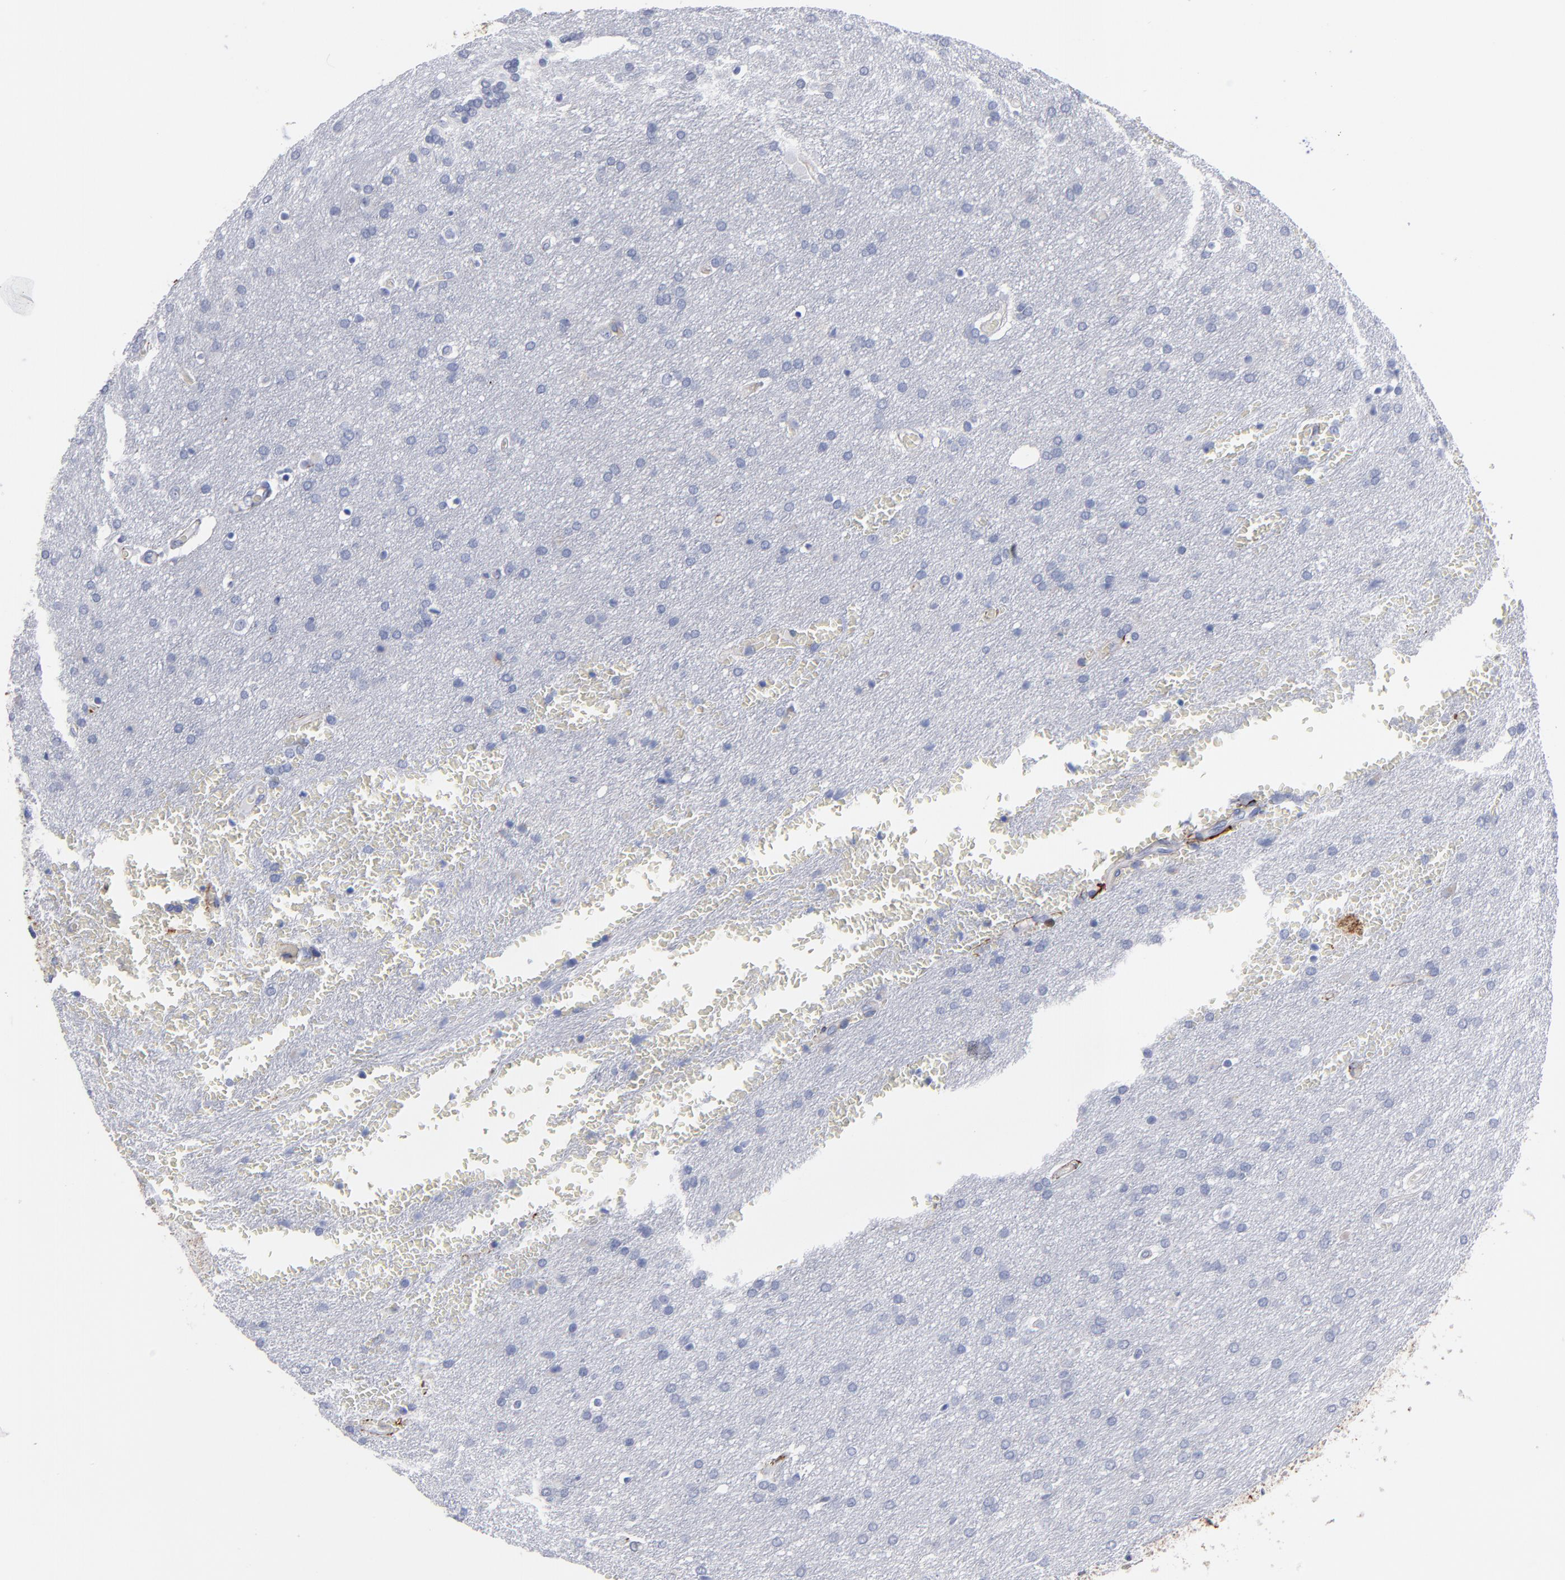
{"staining": {"intensity": "negative", "quantity": "none", "location": "none"}, "tissue": "glioma", "cell_type": "Tumor cells", "image_type": "cancer", "snomed": [{"axis": "morphology", "description": "Glioma, malignant, Low grade"}, {"axis": "topography", "description": "Brain"}], "caption": "Immunohistochemistry (IHC) micrograph of low-grade glioma (malignant) stained for a protein (brown), which displays no positivity in tumor cells.", "gene": "EMILIN1", "patient": {"sex": "female", "age": 32}}